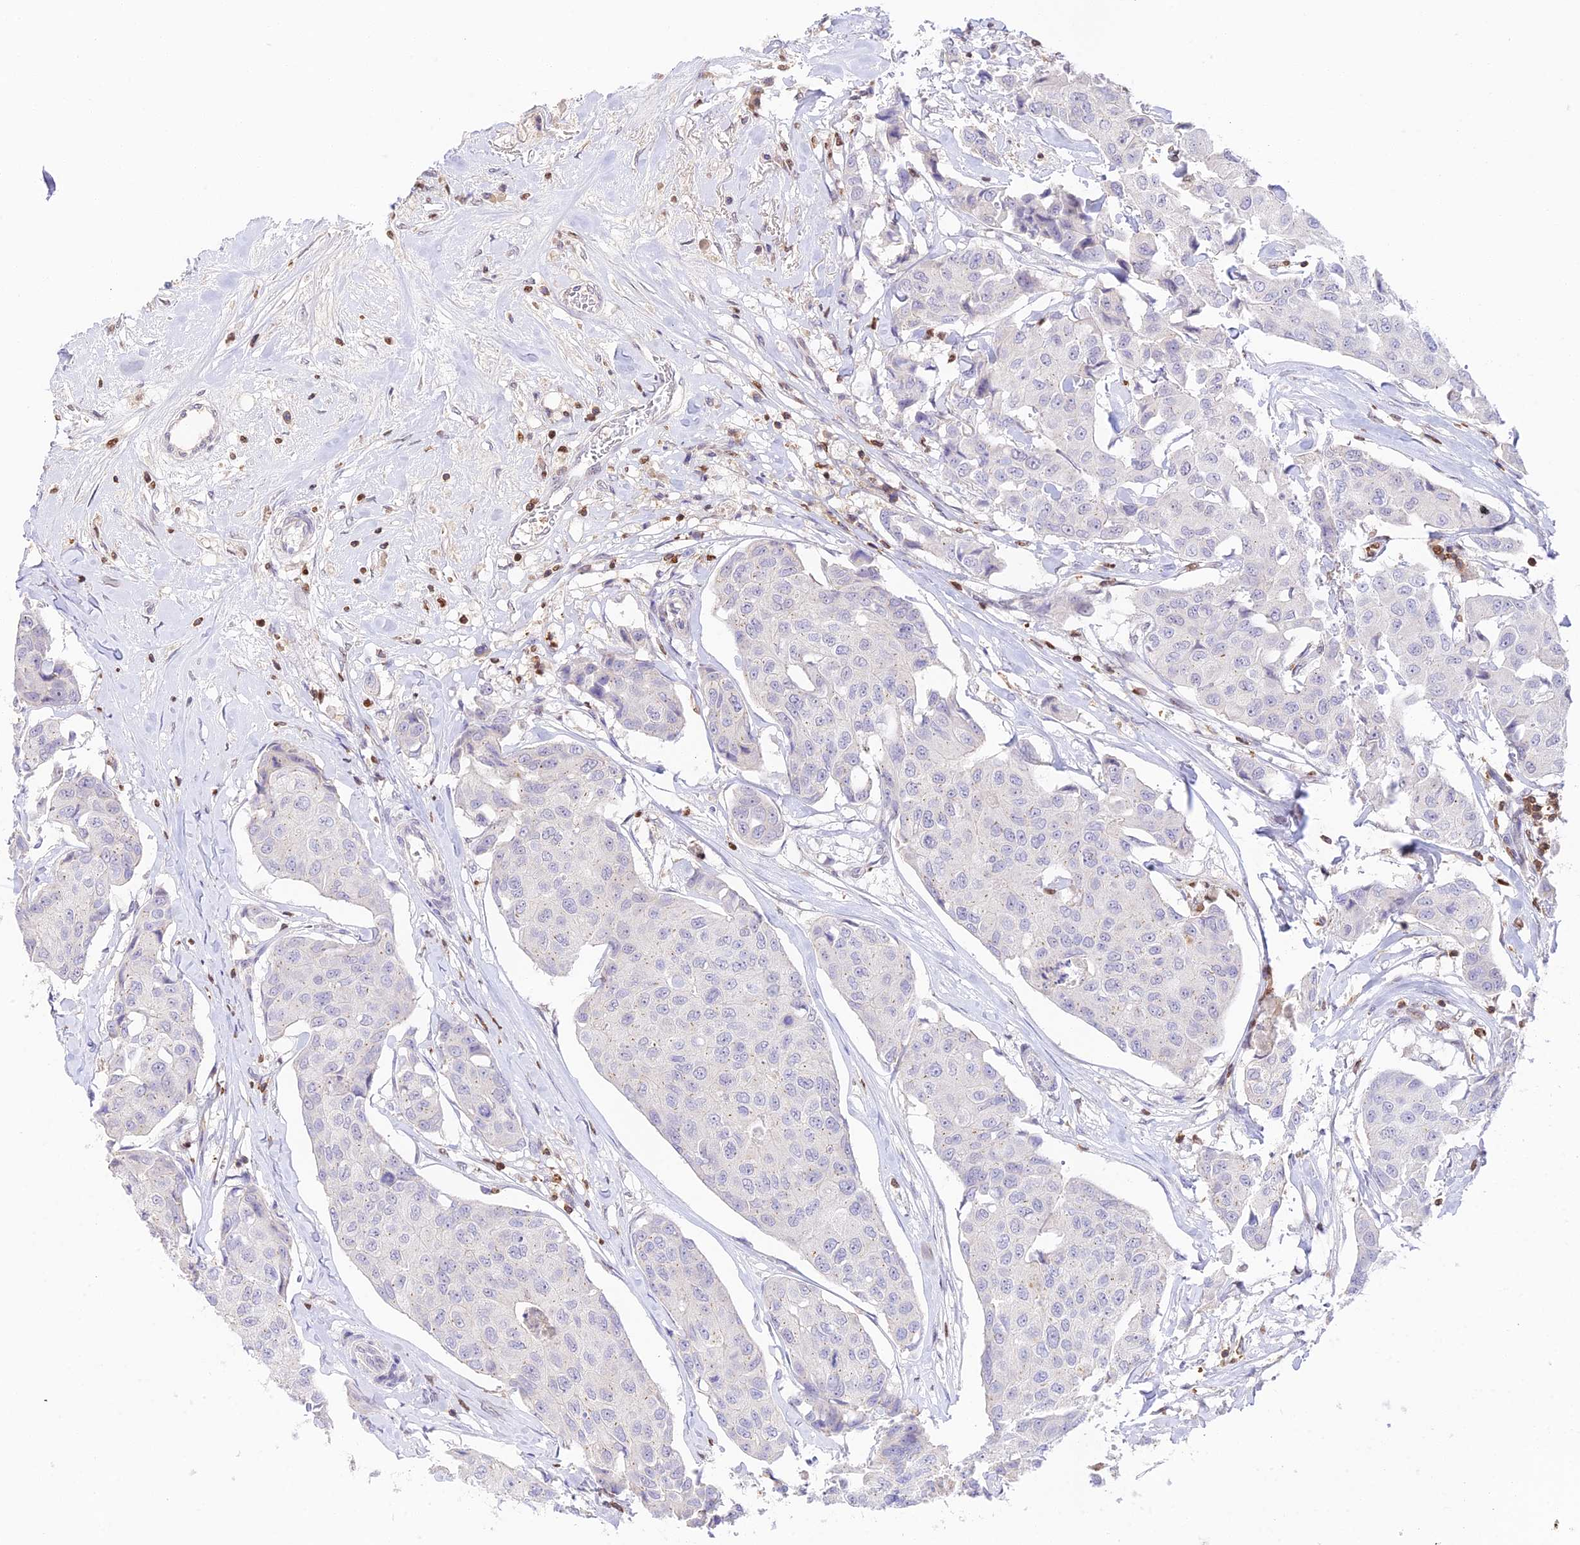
{"staining": {"intensity": "negative", "quantity": "none", "location": "none"}, "tissue": "breast cancer", "cell_type": "Tumor cells", "image_type": "cancer", "snomed": [{"axis": "morphology", "description": "Duct carcinoma"}, {"axis": "topography", "description": "Breast"}], "caption": "This is an immunohistochemistry micrograph of breast cancer (infiltrating ductal carcinoma). There is no expression in tumor cells.", "gene": "DENND1C", "patient": {"sex": "female", "age": 80}}